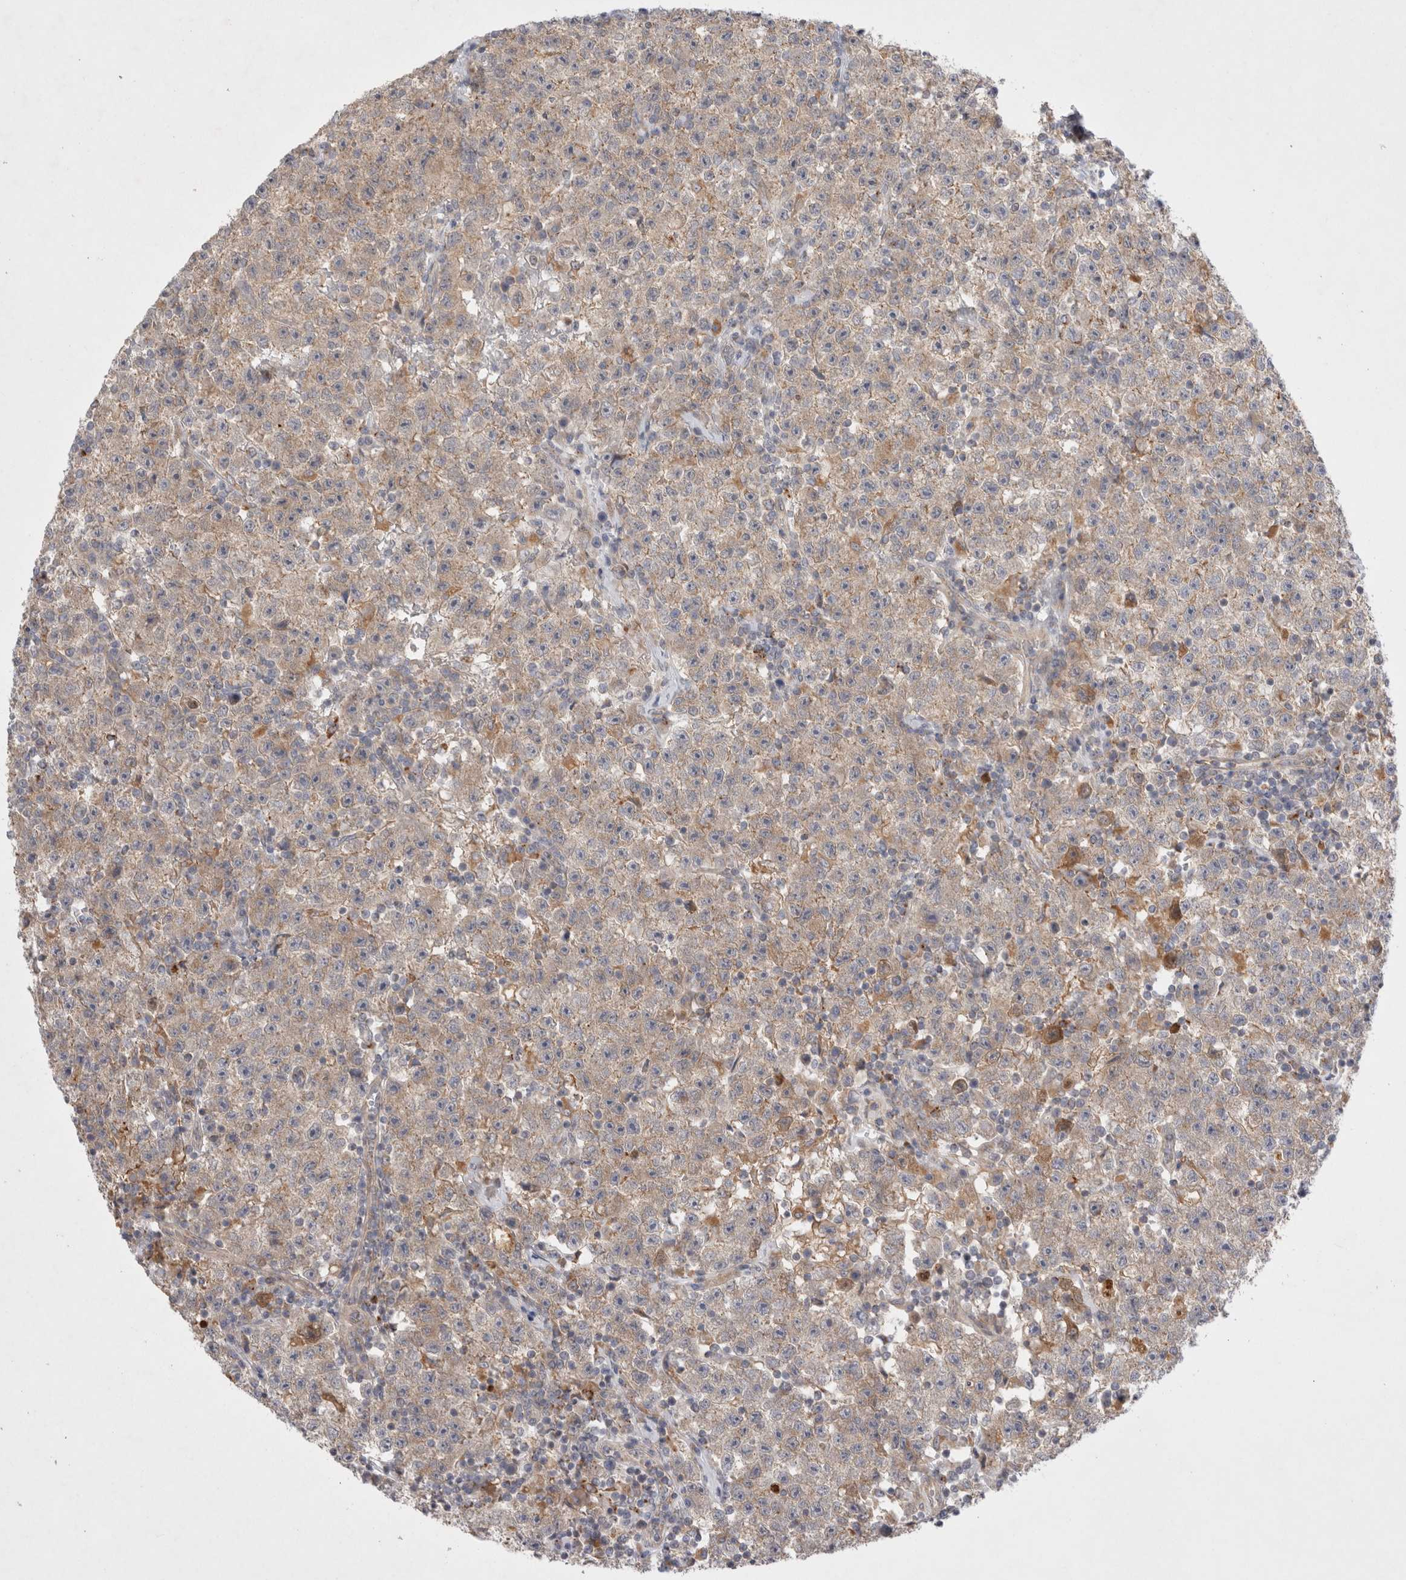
{"staining": {"intensity": "weak", "quantity": ">75%", "location": "cytoplasmic/membranous"}, "tissue": "testis cancer", "cell_type": "Tumor cells", "image_type": "cancer", "snomed": [{"axis": "morphology", "description": "Seminoma, NOS"}, {"axis": "topography", "description": "Testis"}], "caption": "A photomicrograph showing weak cytoplasmic/membranous expression in about >75% of tumor cells in testis cancer (seminoma), as visualized by brown immunohistochemical staining.", "gene": "NPC1", "patient": {"sex": "male", "age": 22}}